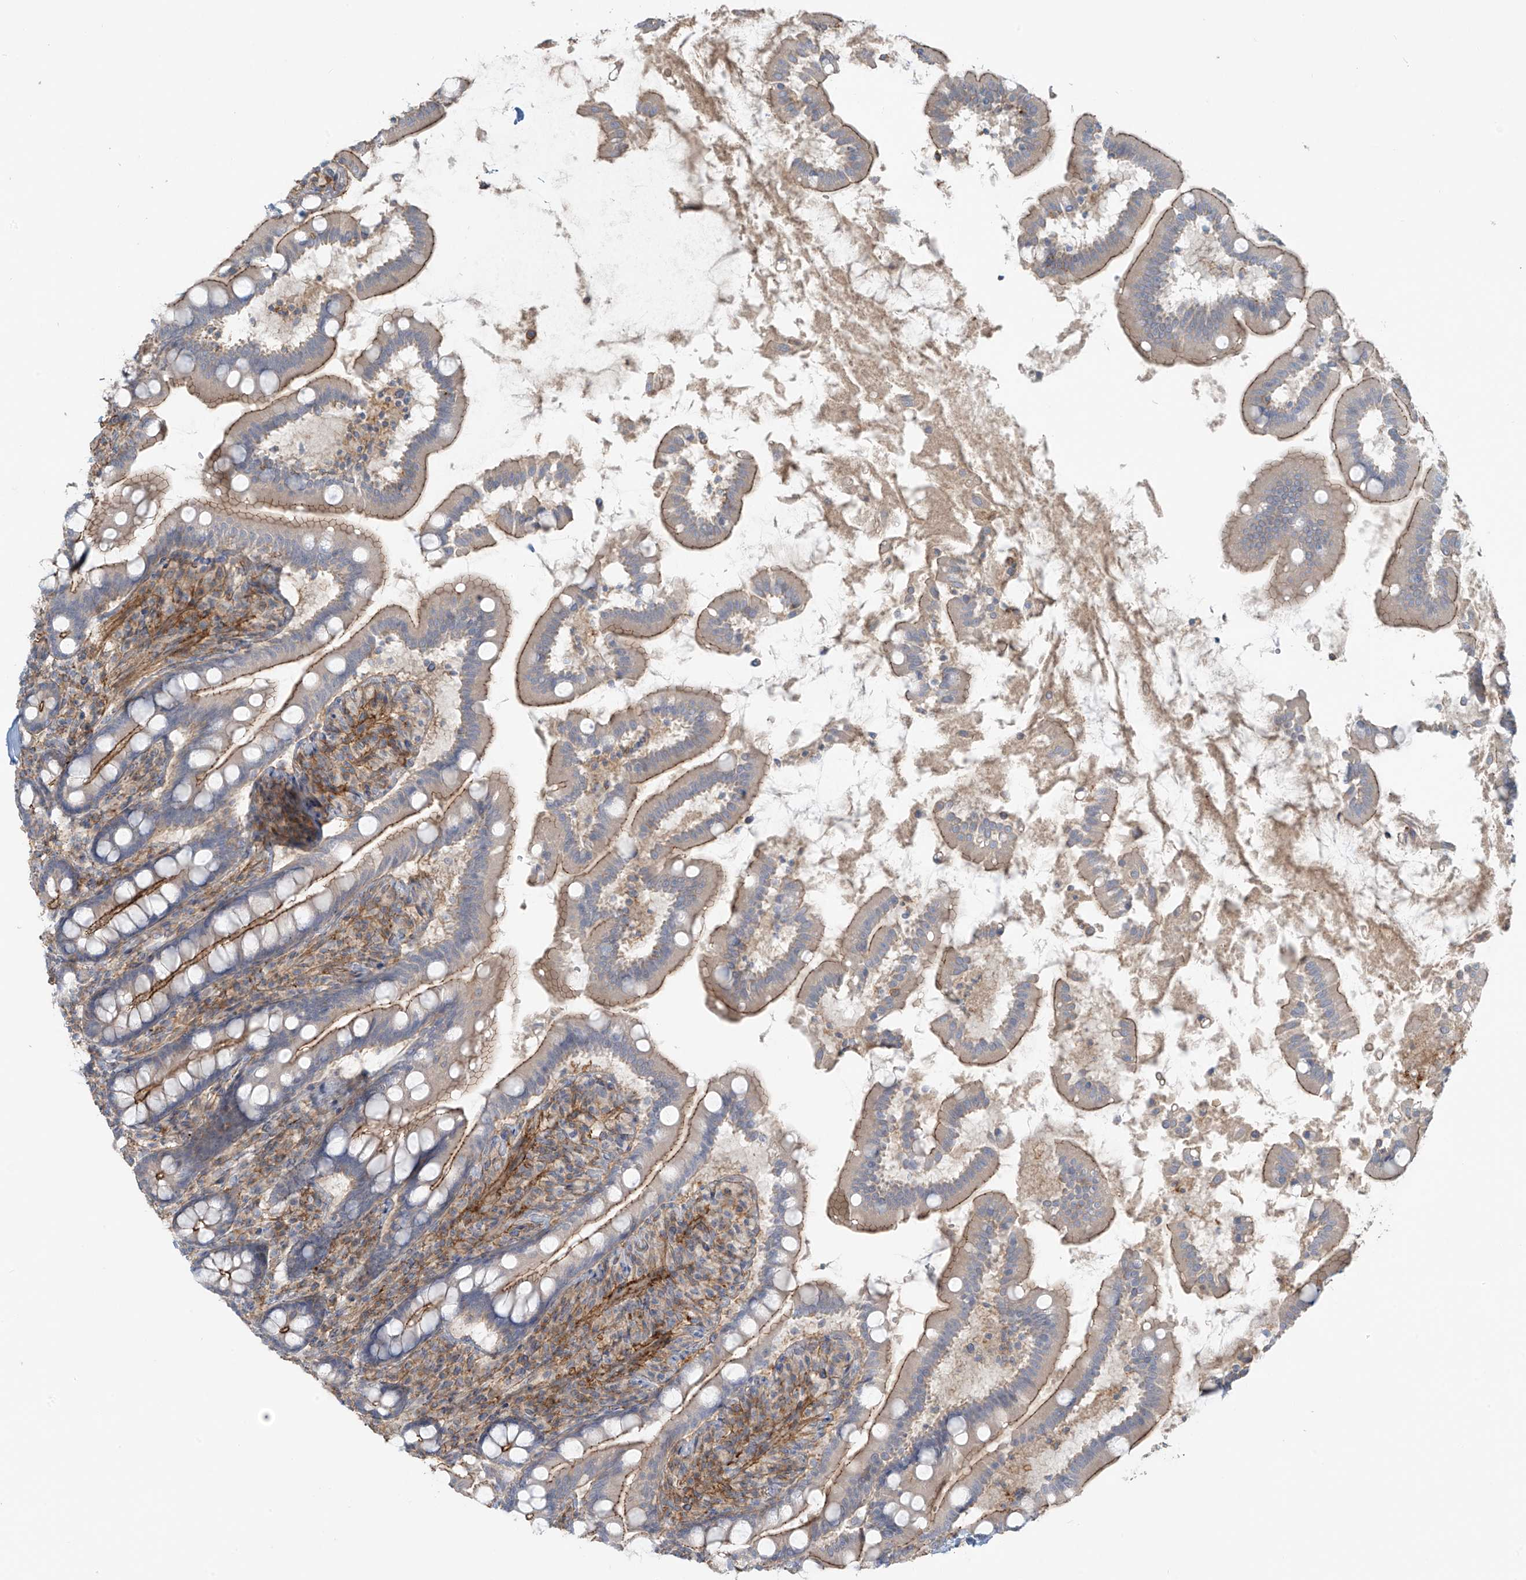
{"staining": {"intensity": "moderate", "quantity": ">75%", "location": "cytoplasmic/membranous"}, "tissue": "small intestine", "cell_type": "Glandular cells", "image_type": "normal", "snomed": [{"axis": "morphology", "description": "Normal tissue, NOS"}, {"axis": "topography", "description": "Small intestine"}], "caption": "Protein analysis of unremarkable small intestine shows moderate cytoplasmic/membranous staining in about >75% of glandular cells.", "gene": "SLC9A2", "patient": {"sex": "female", "age": 64}}